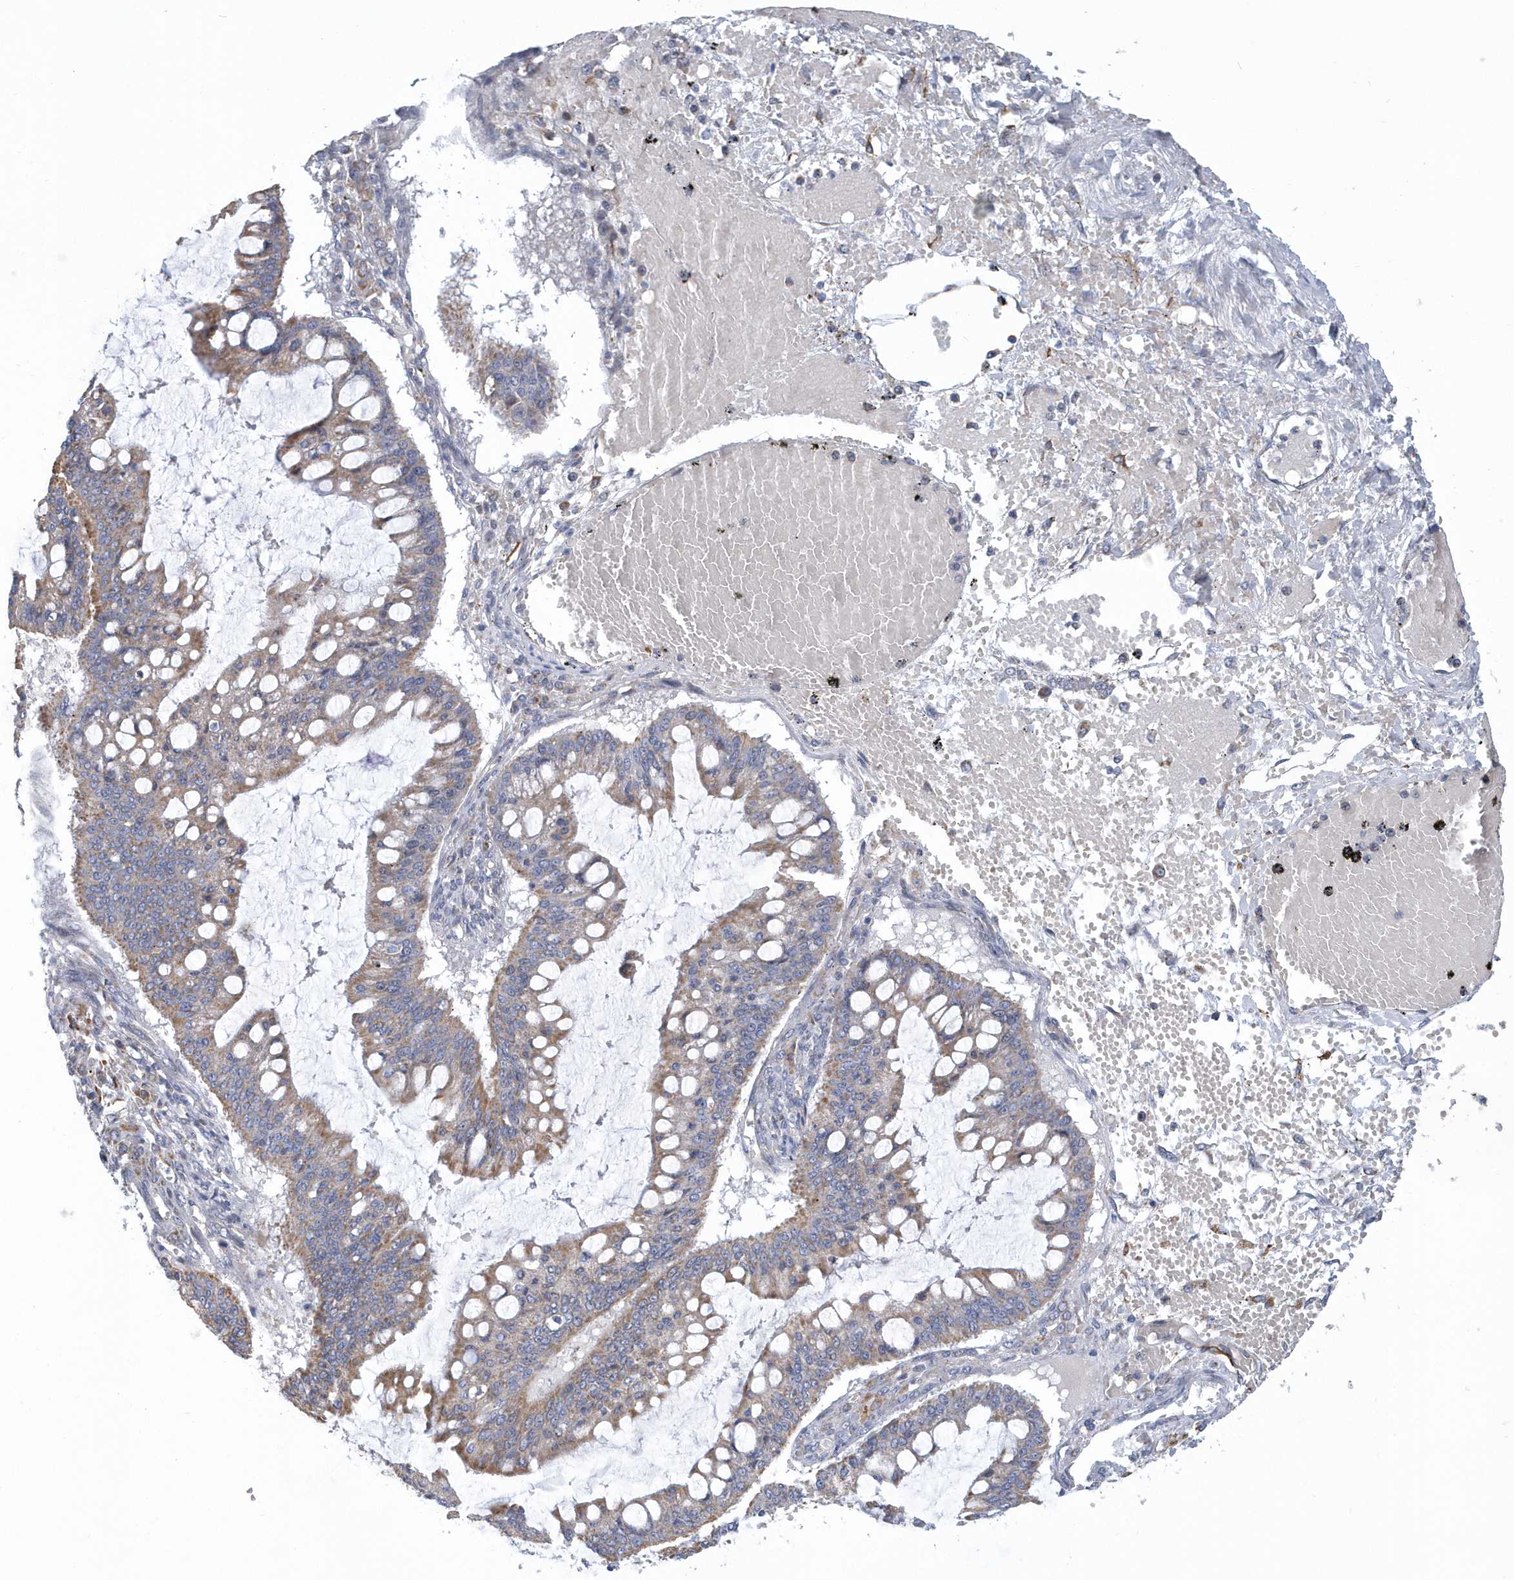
{"staining": {"intensity": "moderate", "quantity": ">75%", "location": "cytoplasmic/membranous"}, "tissue": "ovarian cancer", "cell_type": "Tumor cells", "image_type": "cancer", "snomed": [{"axis": "morphology", "description": "Cystadenocarcinoma, mucinous, NOS"}, {"axis": "topography", "description": "Ovary"}], "caption": "Human mucinous cystadenocarcinoma (ovarian) stained for a protein (brown) shows moderate cytoplasmic/membranous positive staining in approximately >75% of tumor cells.", "gene": "VWA5B2", "patient": {"sex": "female", "age": 73}}